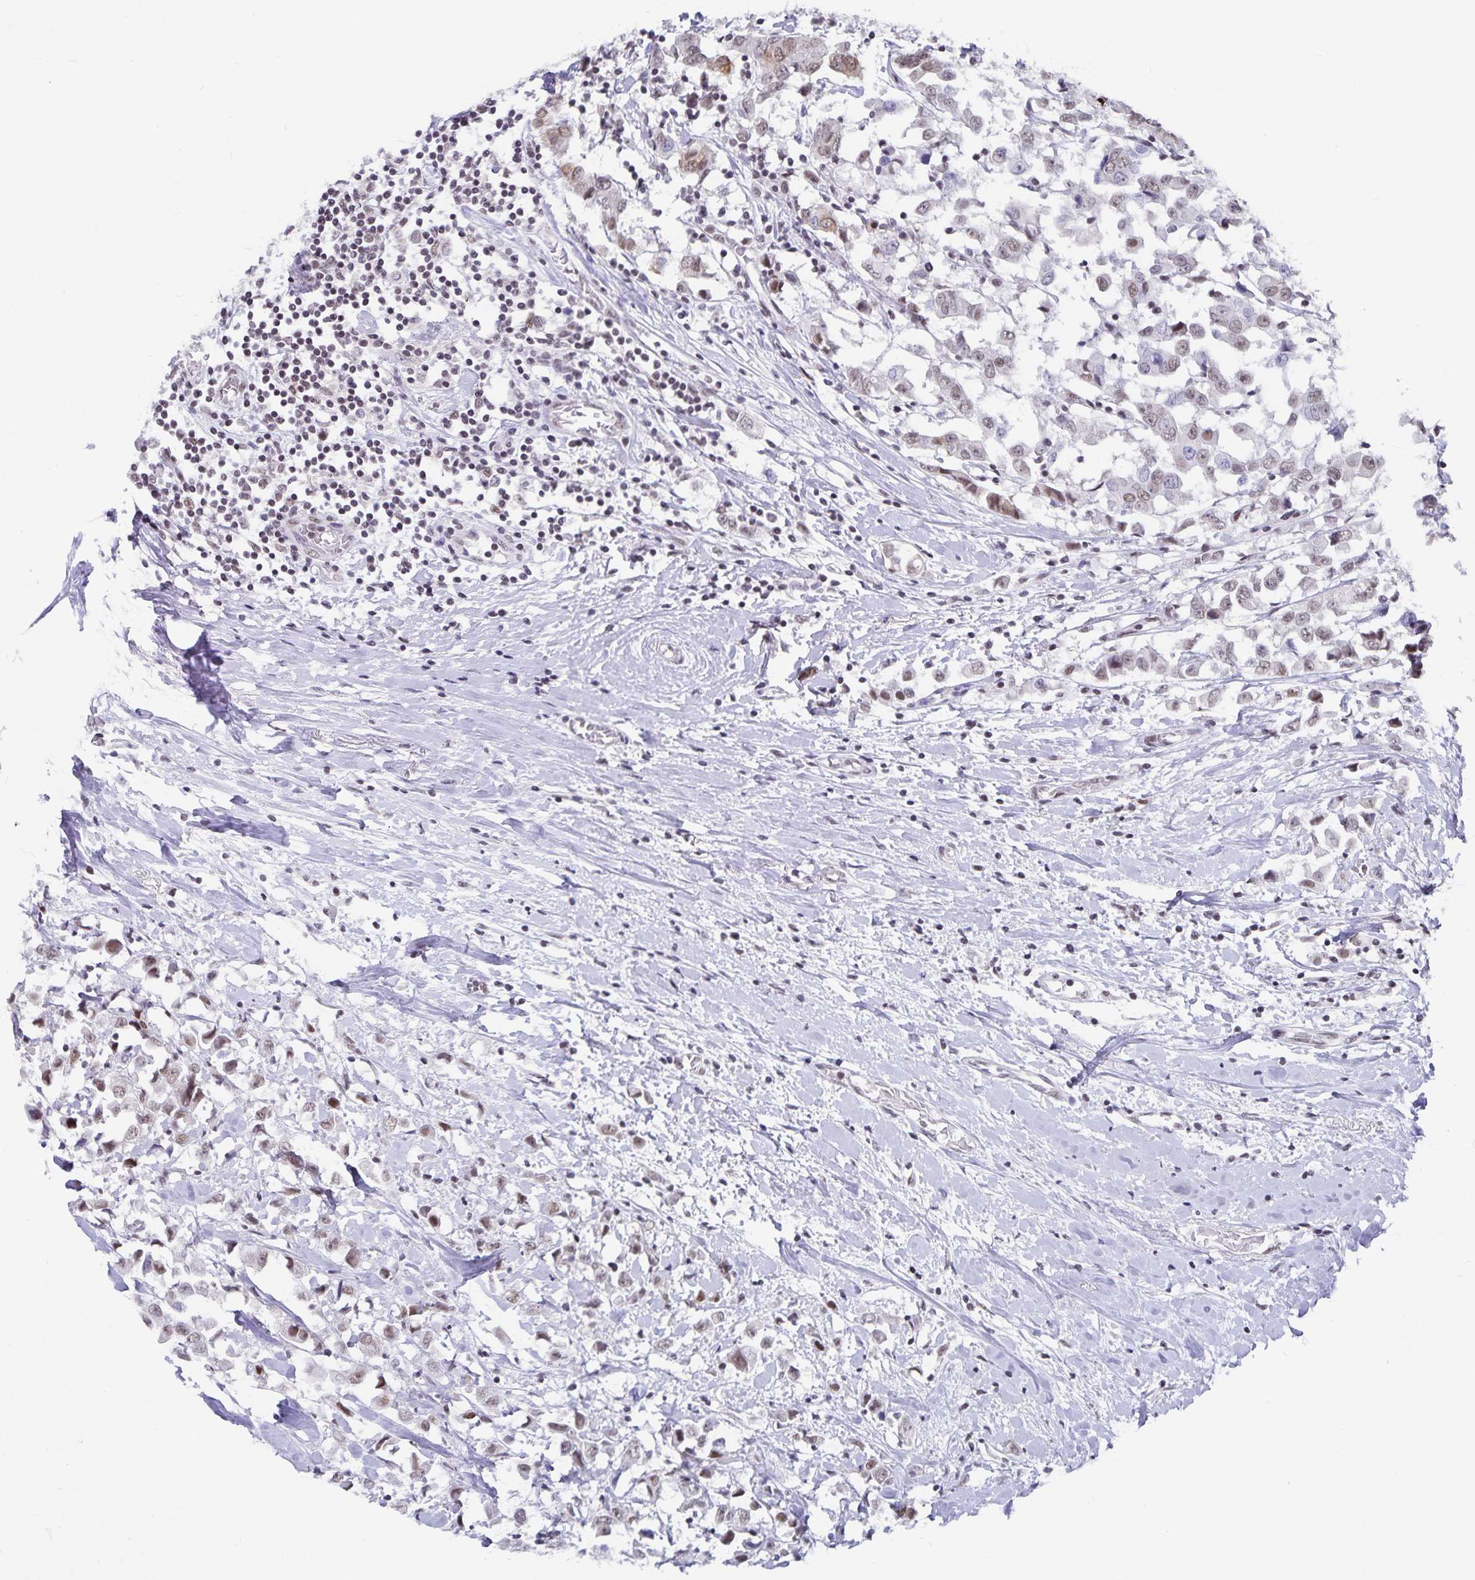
{"staining": {"intensity": "weak", "quantity": ">75%", "location": "nuclear"}, "tissue": "breast cancer", "cell_type": "Tumor cells", "image_type": "cancer", "snomed": [{"axis": "morphology", "description": "Duct carcinoma"}, {"axis": "topography", "description": "Breast"}], "caption": "Weak nuclear expression for a protein is identified in about >75% of tumor cells of invasive ductal carcinoma (breast) using immunohistochemistry (IHC).", "gene": "PBX2", "patient": {"sex": "female", "age": 61}}